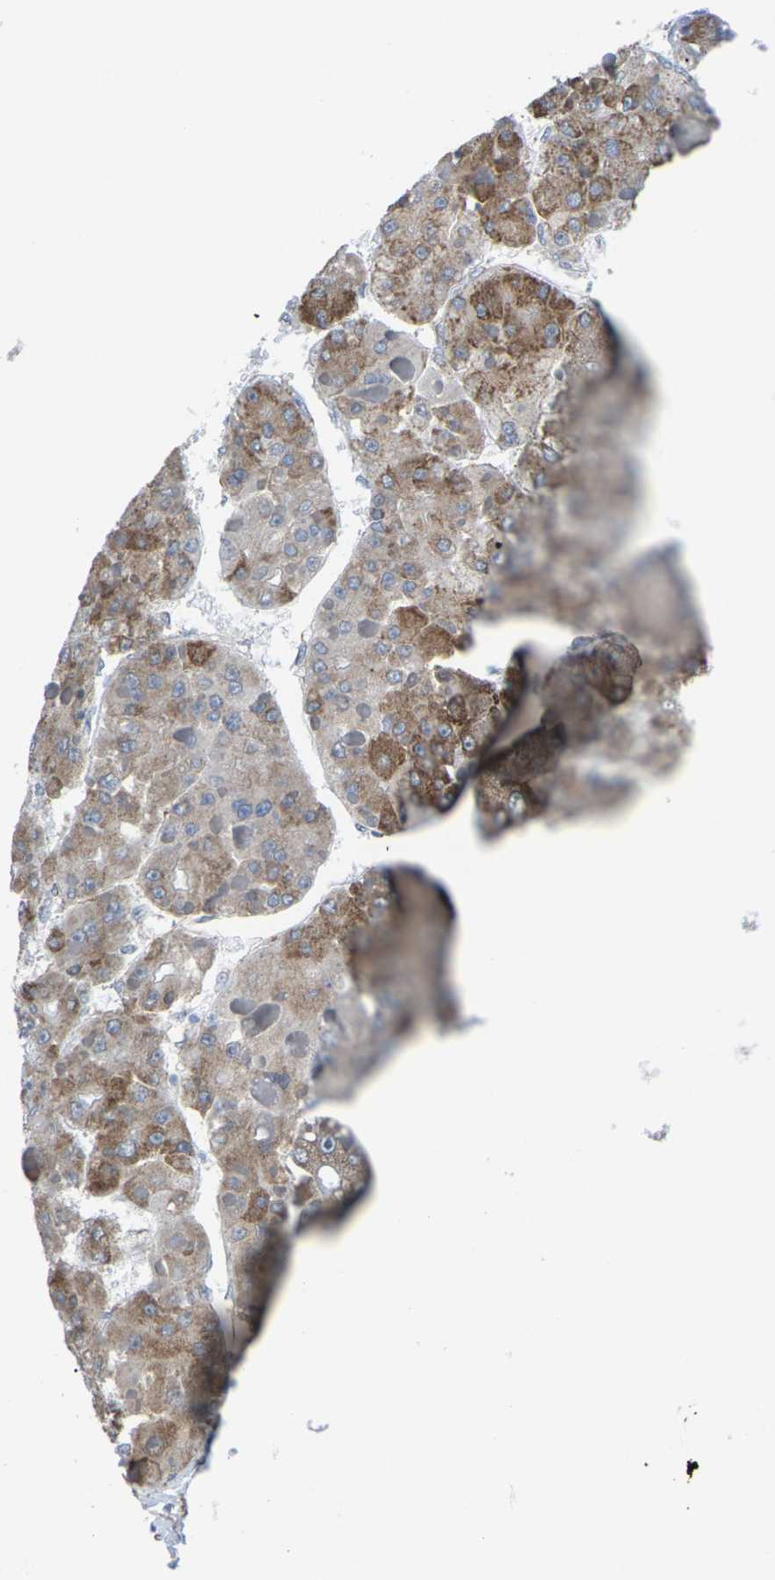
{"staining": {"intensity": "moderate", "quantity": "25%-75%", "location": "cytoplasmic/membranous"}, "tissue": "liver cancer", "cell_type": "Tumor cells", "image_type": "cancer", "snomed": [{"axis": "morphology", "description": "Carcinoma, Hepatocellular, NOS"}, {"axis": "topography", "description": "Liver"}], "caption": "Immunohistochemistry of liver cancer (hepatocellular carcinoma) reveals medium levels of moderate cytoplasmic/membranous expression in about 25%-75% of tumor cells.", "gene": "PDZK1IP1", "patient": {"sex": "female", "age": 73}}